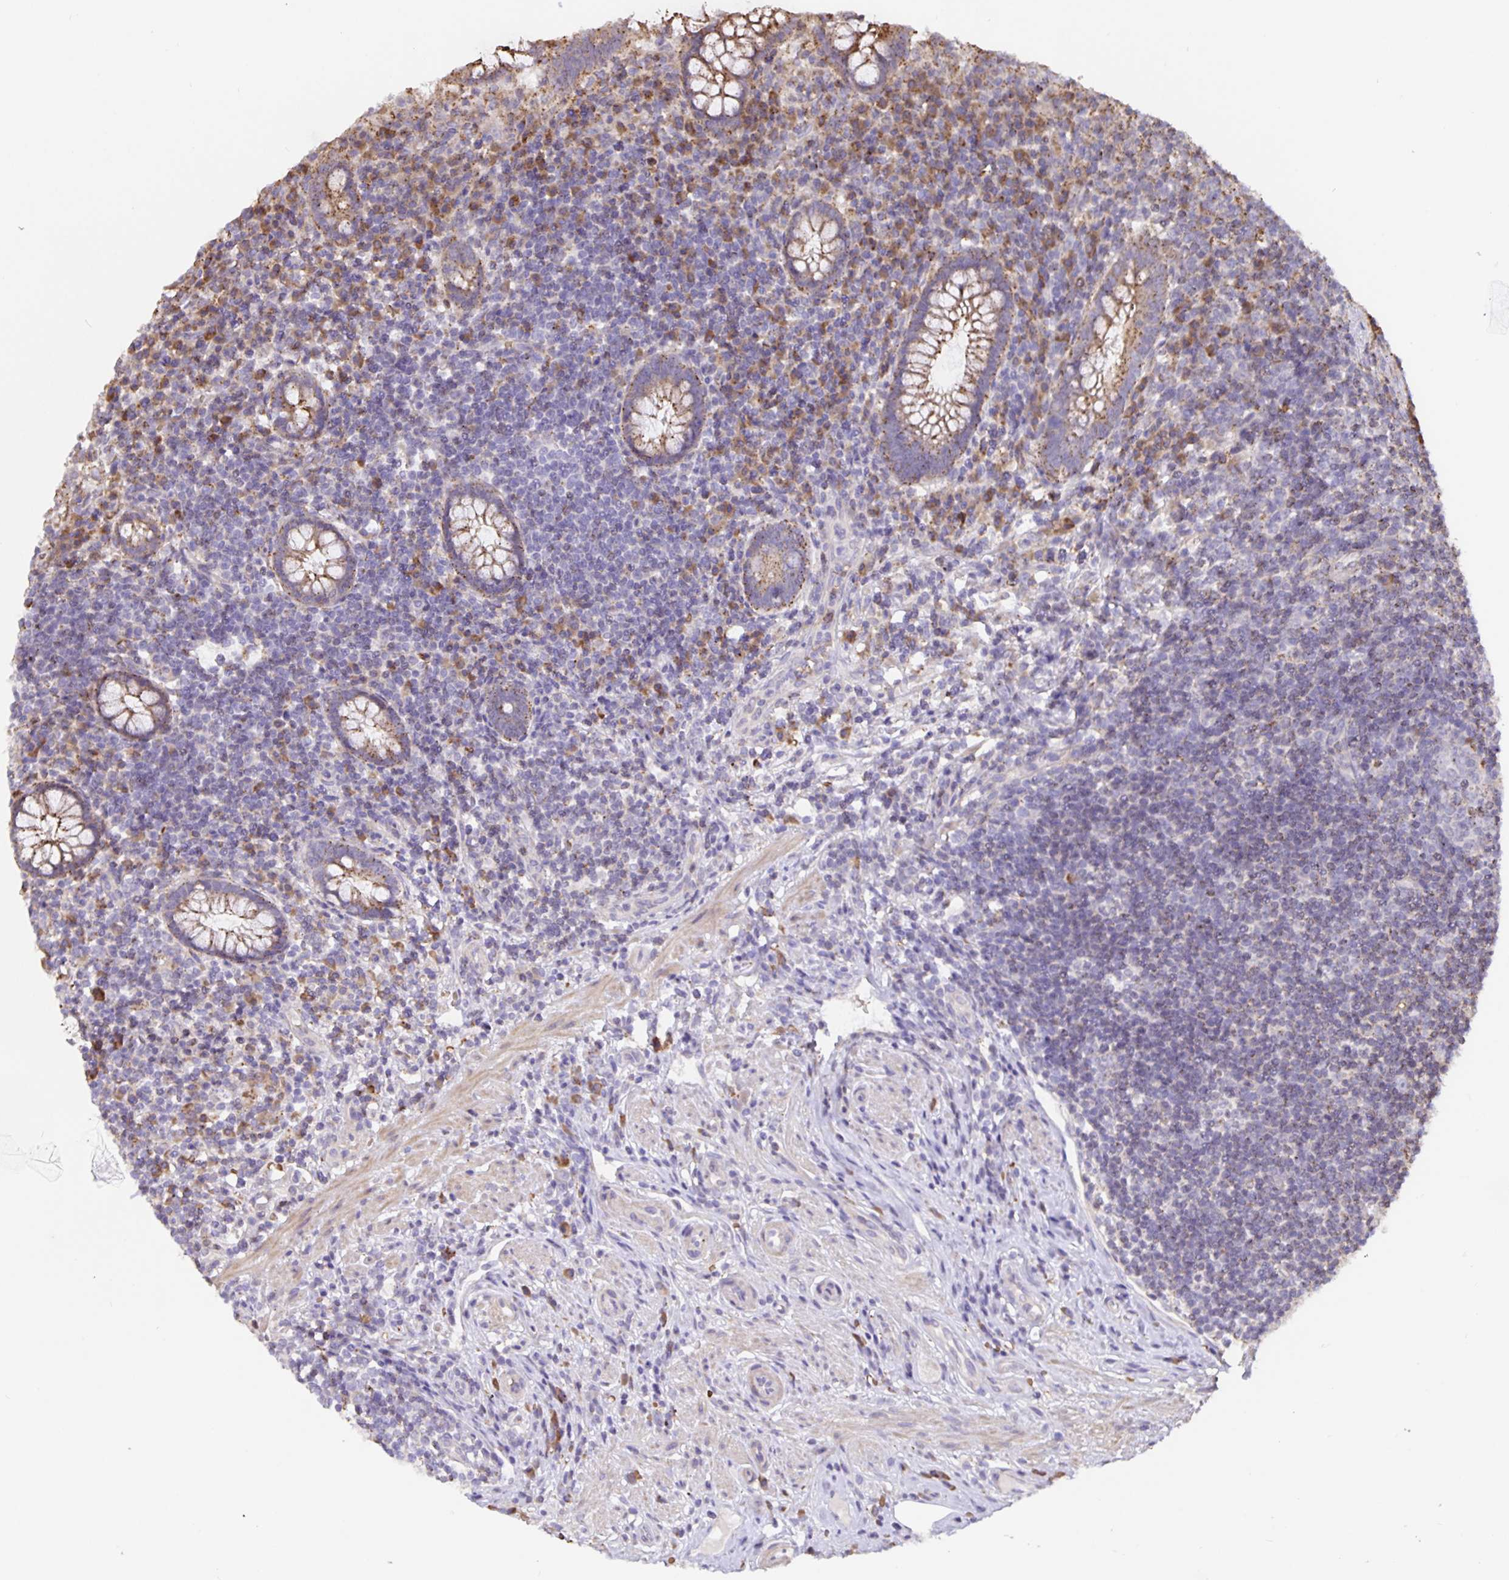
{"staining": {"intensity": "moderate", "quantity": ">75%", "location": "cytoplasmic/membranous"}, "tissue": "appendix", "cell_type": "Glandular cells", "image_type": "normal", "snomed": [{"axis": "morphology", "description": "Normal tissue, NOS"}, {"axis": "topography", "description": "Appendix"}], "caption": "Protein expression analysis of unremarkable appendix exhibits moderate cytoplasmic/membranous positivity in approximately >75% of glandular cells. The staining was performed using DAB, with brown indicating positive protein expression. Nuclei are stained blue with hematoxylin.", "gene": "TMEM71", "patient": {"sex": "female", "age": 56}}